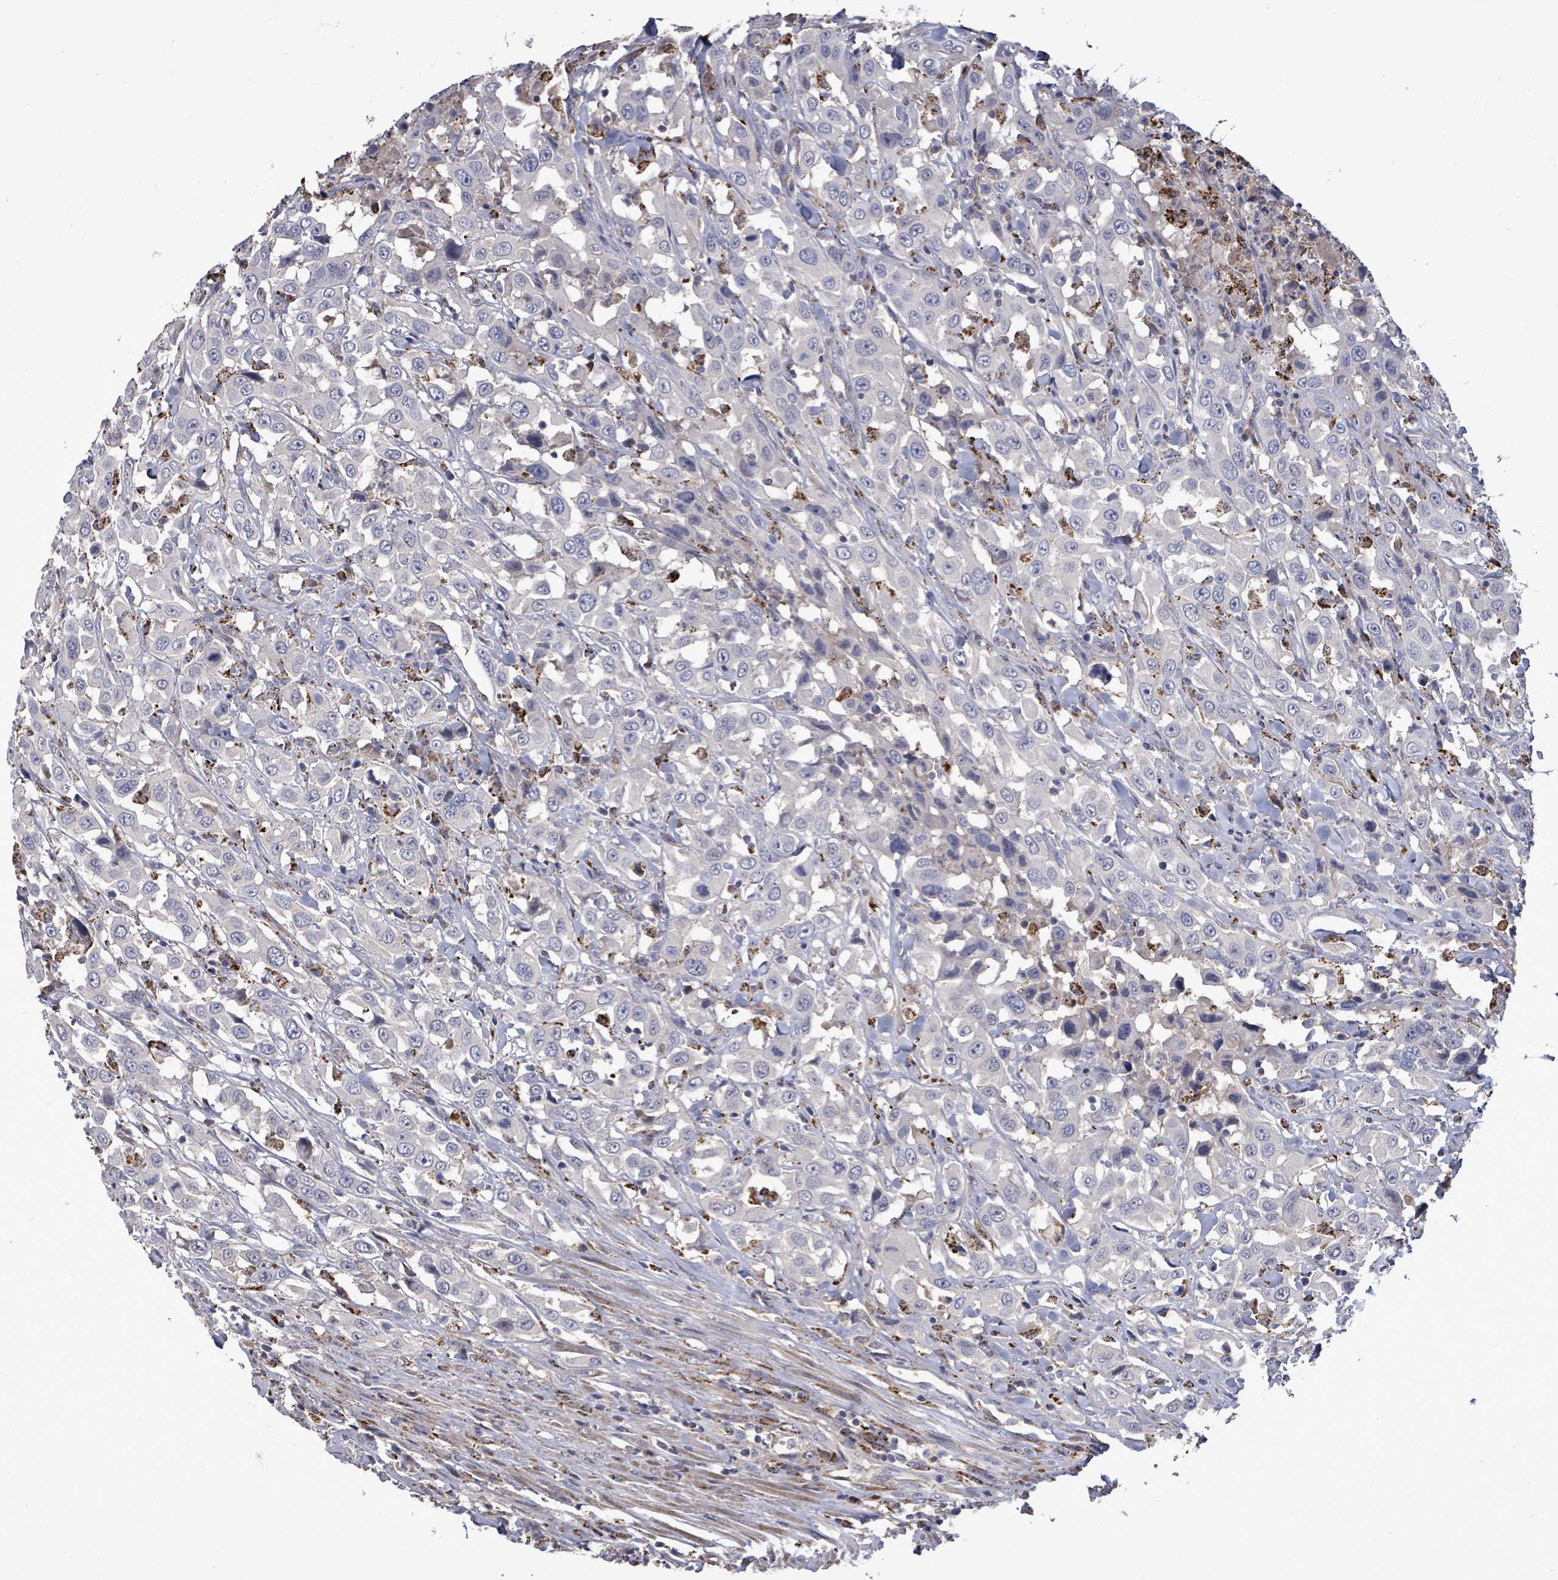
{"staining": {"intensity": "negative", "quantity": "none", "location": "none"}, "tissue": "urothelial cancer", "cell_type": "Tumor cells", "image_type": "cancer", "snomed": [{"axis": "morphology", "description": "Urothelial carcinoma, High grade"}, {"axis": "topography", "description": "Urinary bladder"}], "caption": "This is an immunohistochemistry (IHC) micrograph of human urothelial carcinoma (high-grade). There is no expression in tumor cells.", "gene": "MTMR12", "patient": {"sex": "male", "age": 61}}